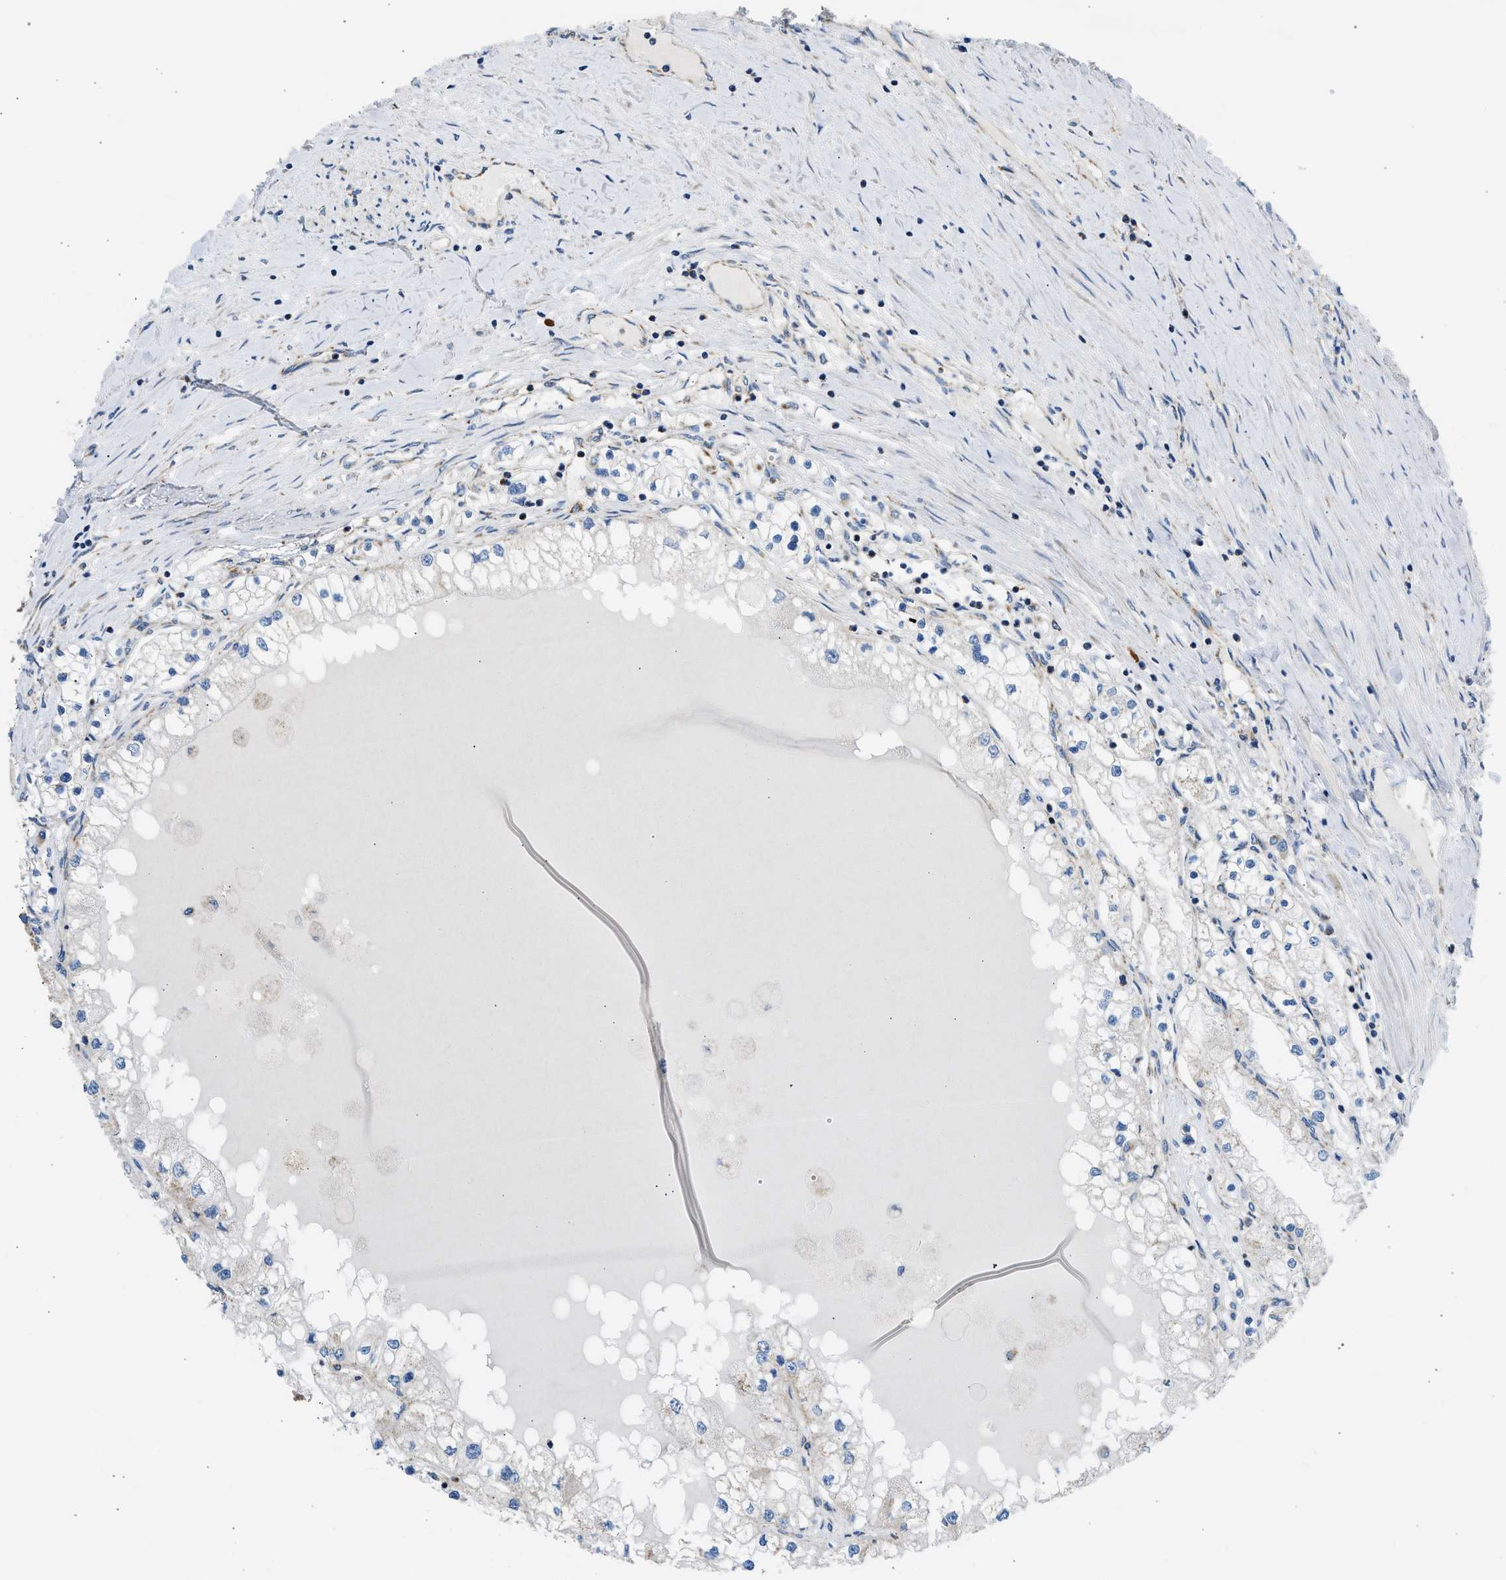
{"staining": {"intensity": "weak", "quantity": "<25%", "location": "cytoplasmic/membranous"}, "tissue": "renal cancer", "cell_type": "Tumor cells", "image_type": "cancer", "snomed": [{"axis": "morphology", "description": "Adenocarcinoma, NOS"}, {"axis": "topography", "description": "Kidney"}], "caption": "Histopathology image shows no protein staining in tumor cells of renal cancer tissue.", "gene": "CAMKK2", "patient": {"sex": "male", "age": 68}}